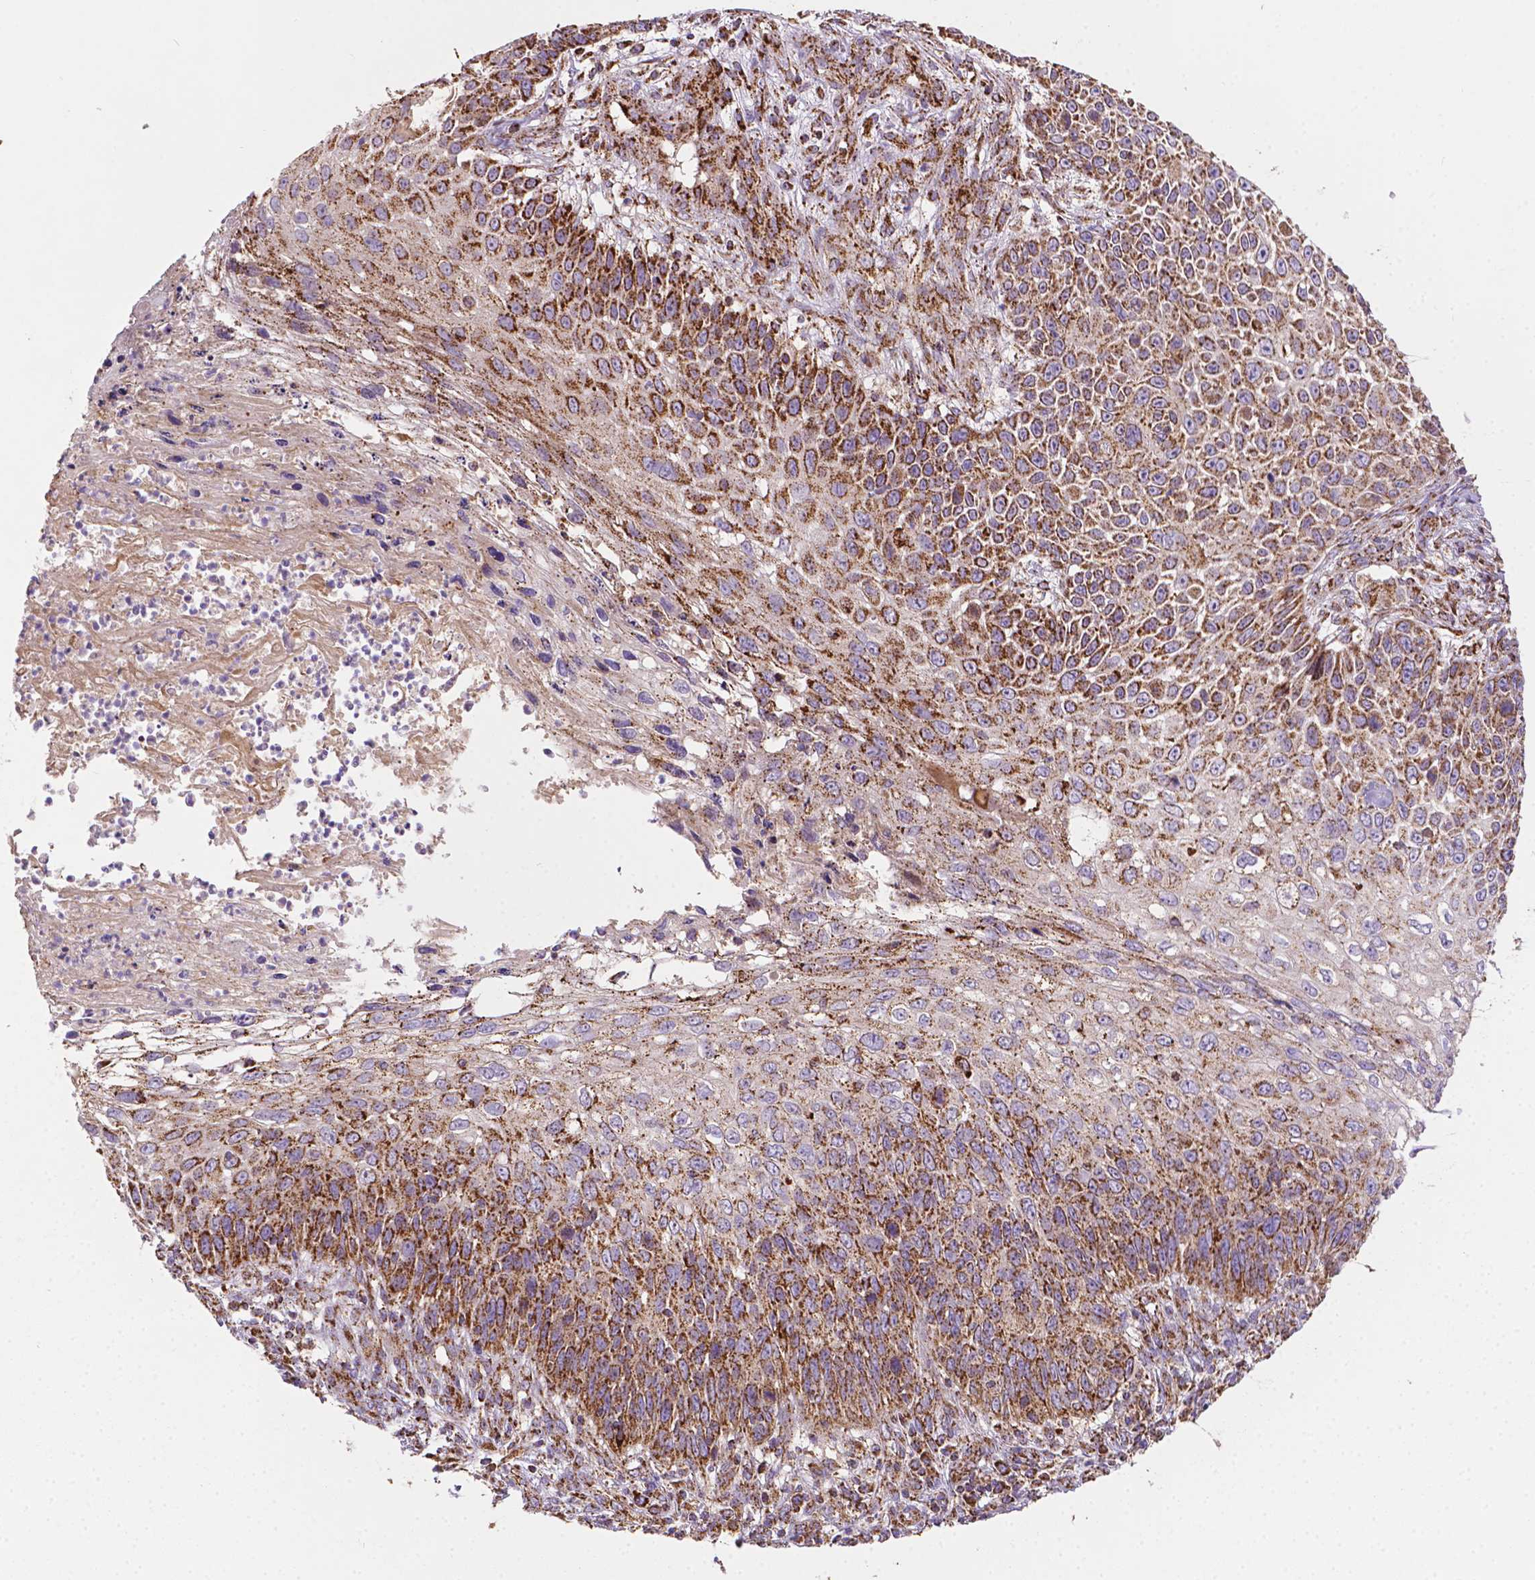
{"staining": {"intensity": "strong", "quantity": "25%-75%", "location": "cytoplasmic/membranous"}, "tissue": "skin cancer", "cell_type": "Tumor cells", "image_type": "cancer", "snomed": [{"axis": "morphology", "description": "Squamous cell carcinoma, NOS"}, {"axis": "topography", "description": "Skin"}], "caption": "The immunohistochemical stain highlights strong cytoplasmic/membranous positivity in tumor cells of skin cancer tissue. (DAB (3,3'-diaminobenzidine) IHC, brown staining for protein, blue staining for nuclei).", "gene": "ILVBL", "patient": {"sex": "male", "age": 92}}